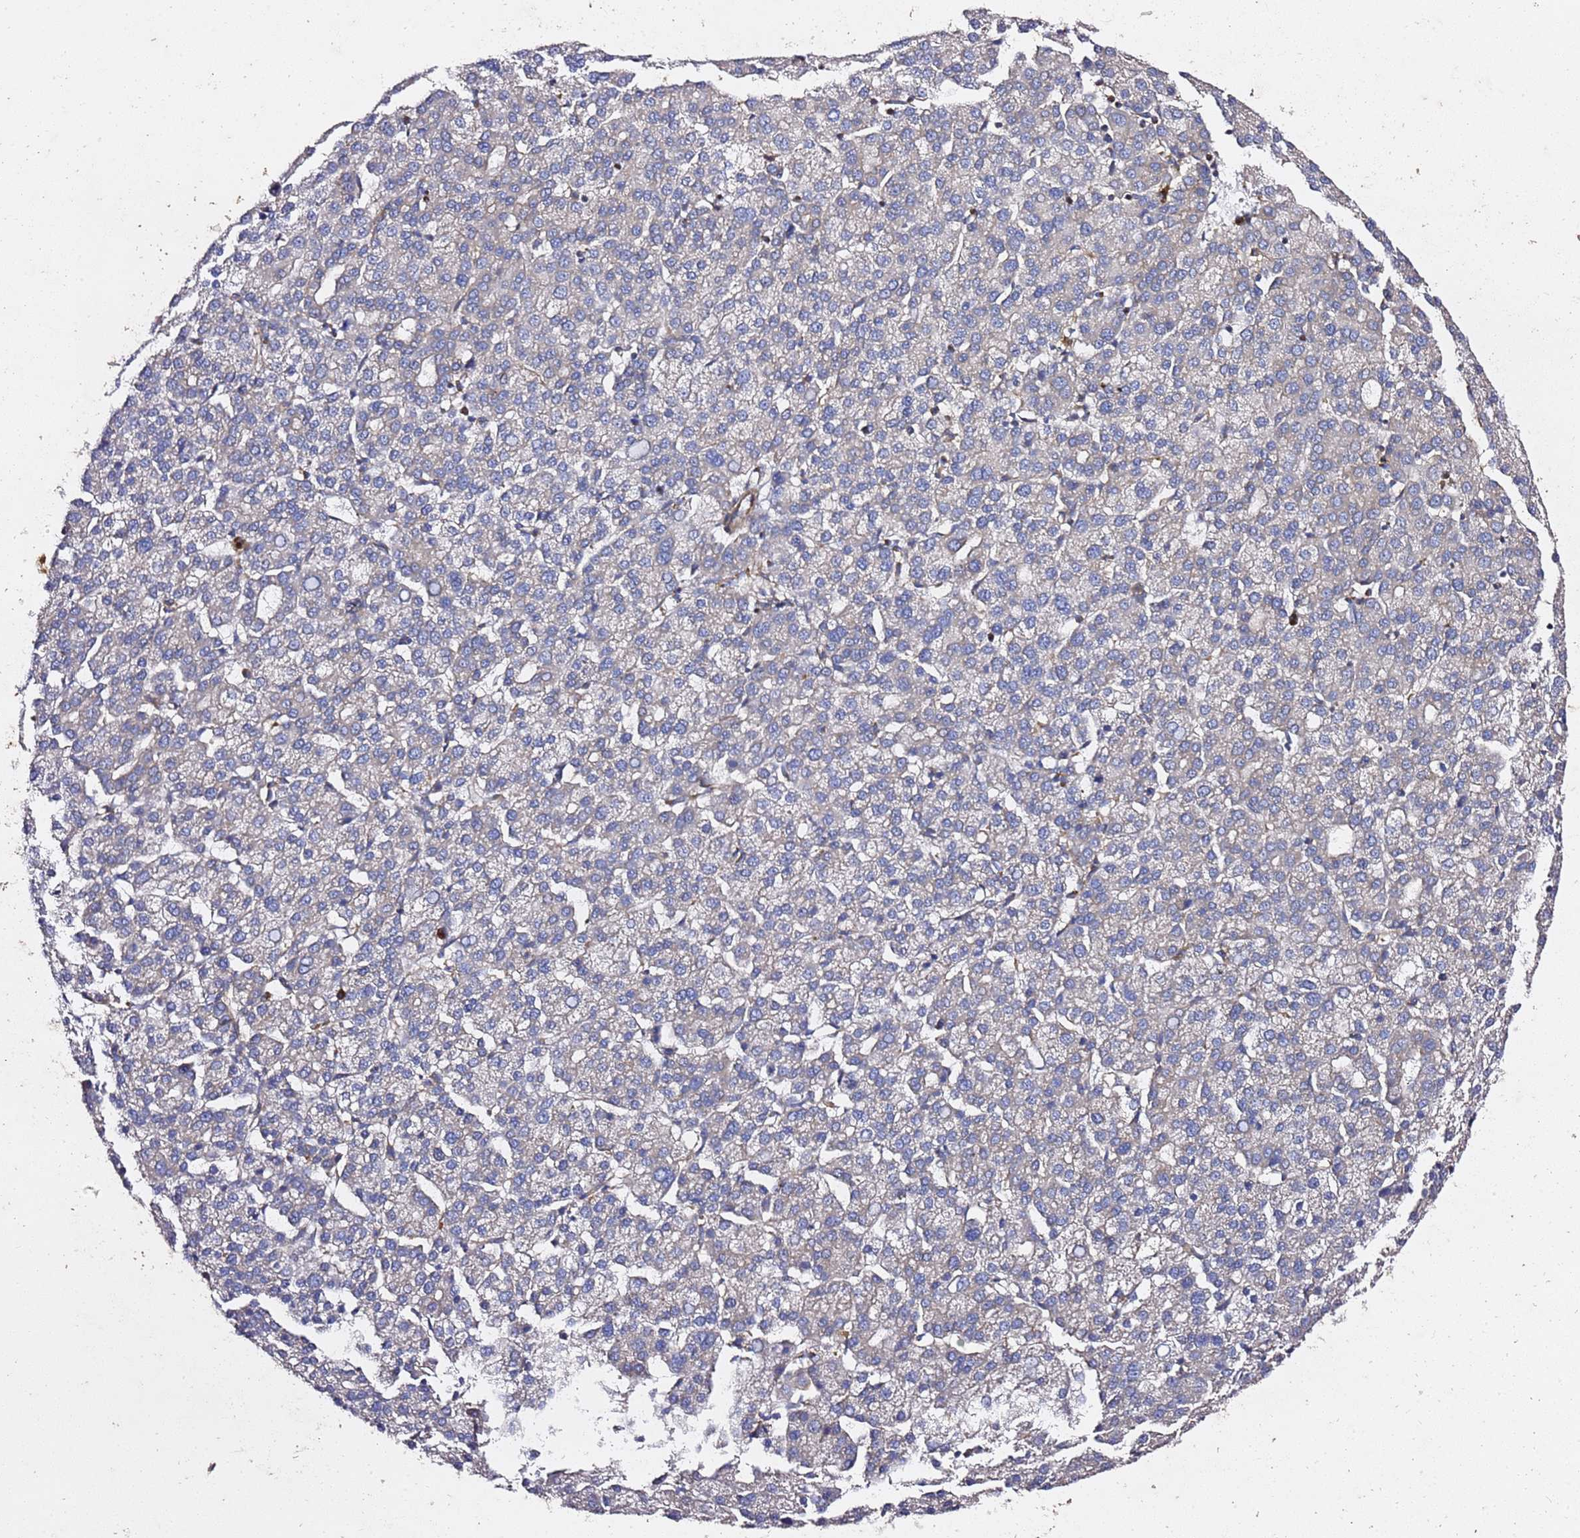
{"staining": {"intensity": "negative", "quantity": "none", "location": "none"}, "tissue": "liver cancer", "cell_type": "Tumor cells", "image_type": "cancer", "snomed": [{"axis": "morphology", "description": "Carcinoma, Hepatocellular, NOS"}, {"axis": "topography", "description": "Liver"}], "caption": "This is an IHC photomicrograph of human hepatocellular carcinoma (liver). There is no staining in tumor cells.", "gene": "TPST1", "patient": {"sex": "female", "age": 58}}